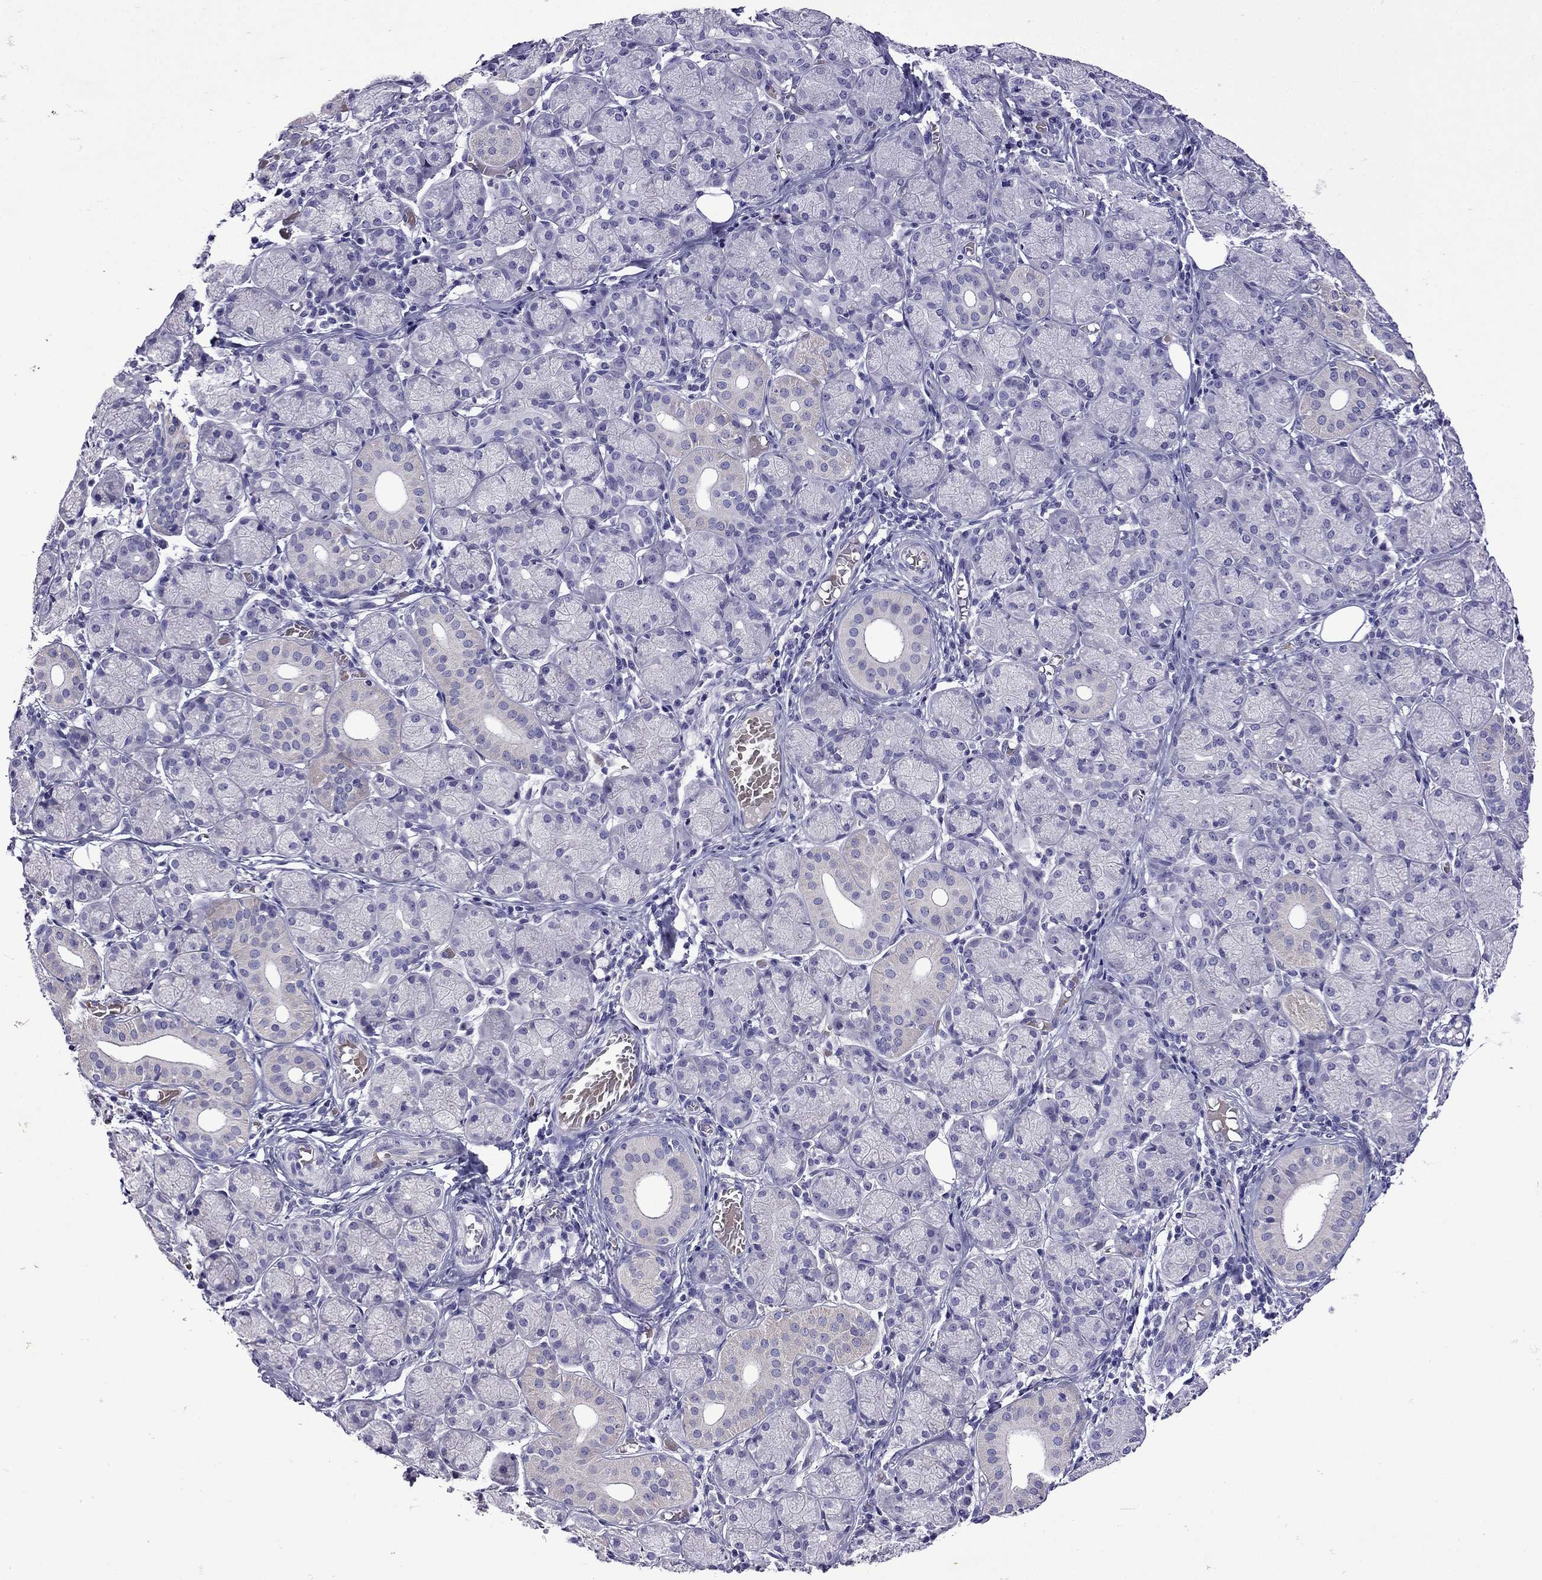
{"staining": {"intensity": "negative", "quantity": "none", "location": "none"}, "tissue": "salivary gland", "cell_type": "Glandular cells", "image_type": "normal", "snomed": [{"axis": "morphology", "description": "Normal tissue, NOS"}, {"axis": "topography", "description": "Salivary gland"}, {"axis": "topography", "description": "Peripheral nerve tissue"}], "caption": "Human salivary gland stained for a protein using IHC demonstrates no positivity in glandular cells.", "gene": "TDRD1", "patient": {"sex": "female", "age": 24}}